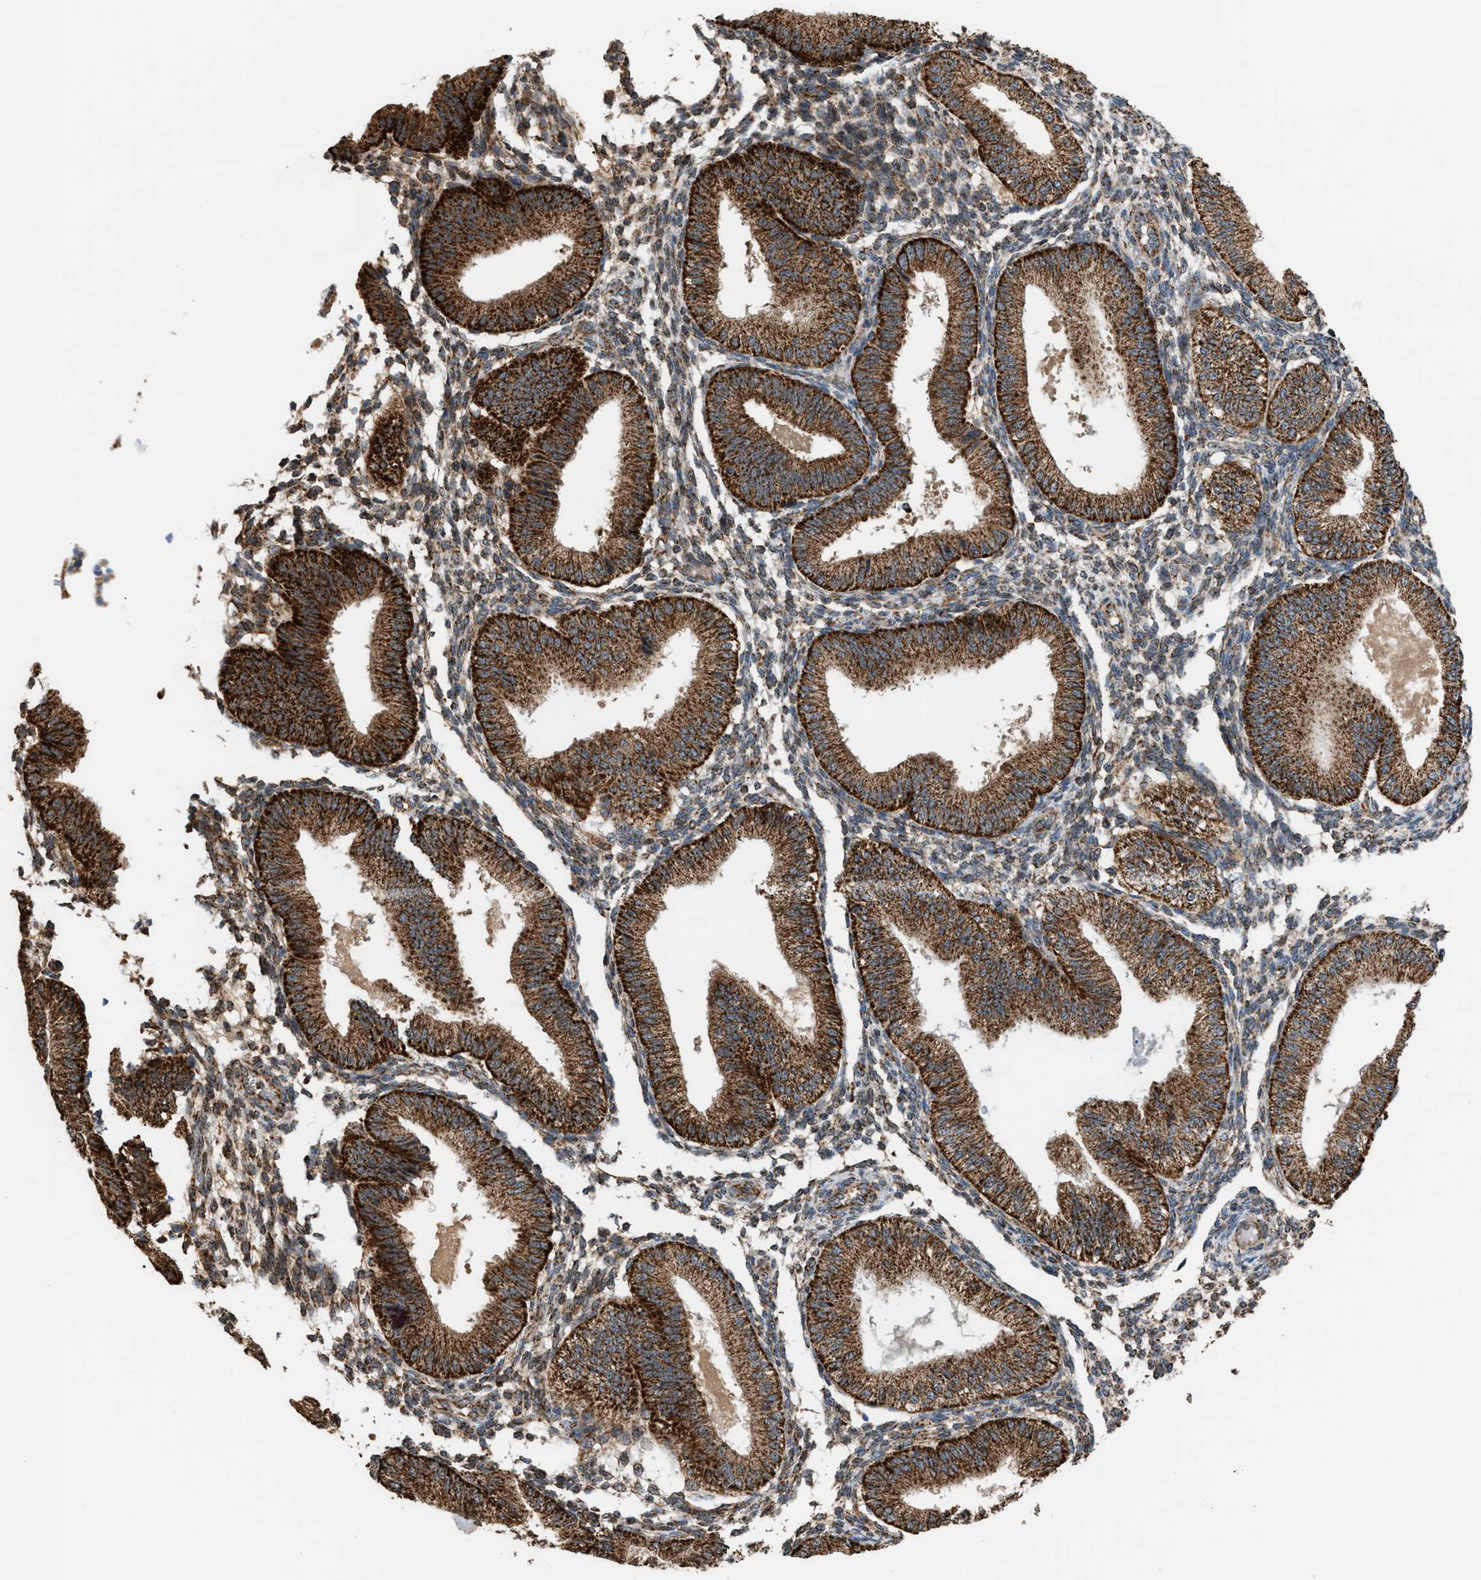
{"staining": {"intensity": "moderate", "quantity": ">75%", "location": "cytoplasmic/membranous"}, "tissue": "endometrium", "cell_type": "Cells in endometrial stroma", "image_type": "normal", "snomed": [{"axis": "morphology", "description": "Normal tissue, NOS"}, {"axis": "topography", "description": "Endometrium"}], "caption": "IHC (DAB) staining of unremarkable human endometrium shows moderate cytoplasmic/membranous protein expression in approximately >75% of cells in endometrial stroma. (Stains: DAB (3,3'-diaminobenzidine) in brown, nuclei in blue, Microscopy: brightfield microscopy at high magnification).", "gene": "SGSM2", "patient": {"sex": "female", "age": 39}}